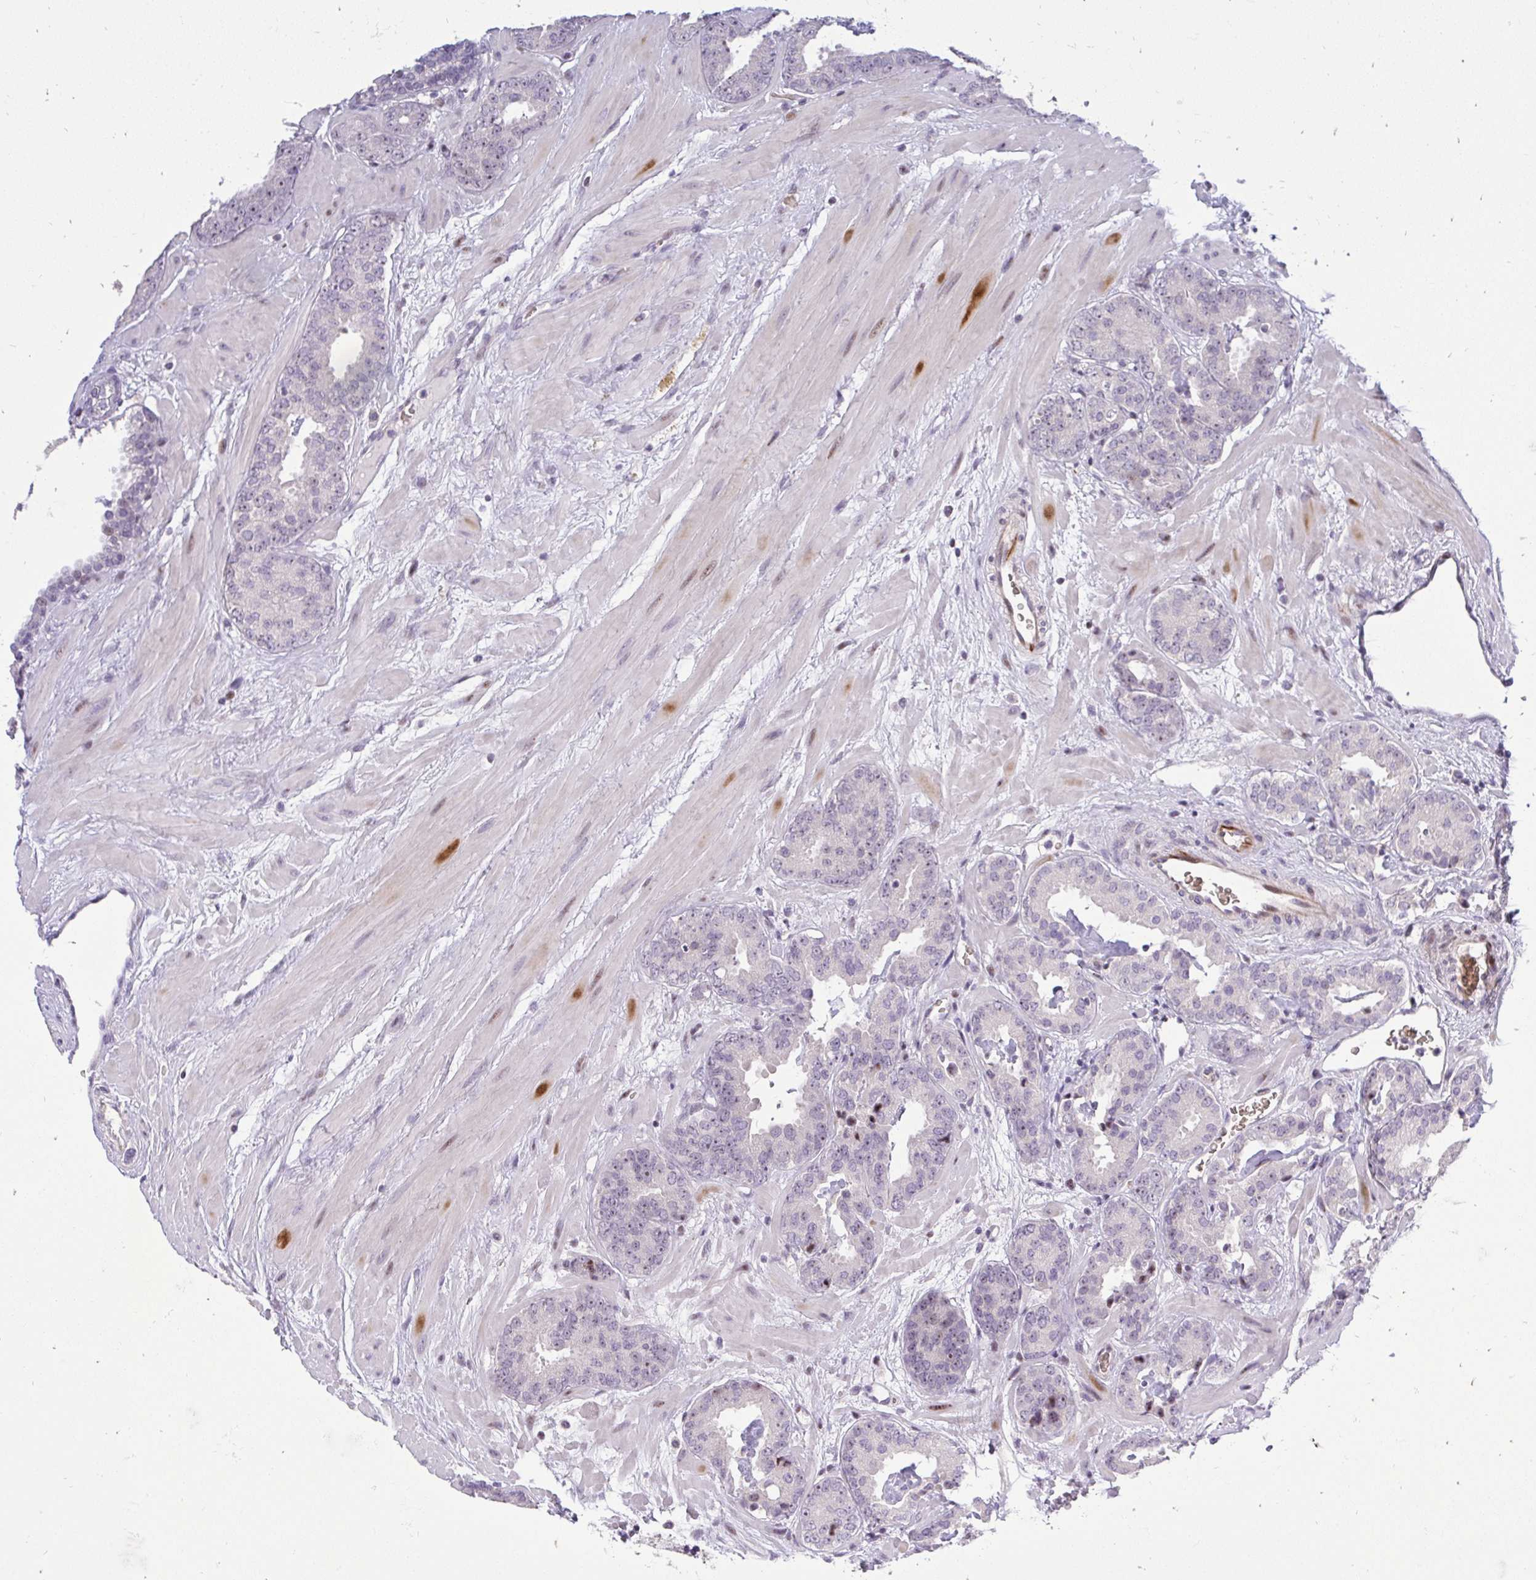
{"staining": {"intensity": "negative", "quantity": "none", "location": "none"}, "tissue": "prostate cancer", "cell_type": "Tumor cells", "image_type": "cancer", "snomed": [{"axis": "morphology", "description": "Adenocarcinoma, Low grade"}, {"axis": "topography", "description": "Prostate"}], "caption": "Tumor cells are negative for brown protein staining in prostate low-grade adenocarcinoma.", "gene": "PLPPR3", "patient": {"sex": "male", "age": 62}}